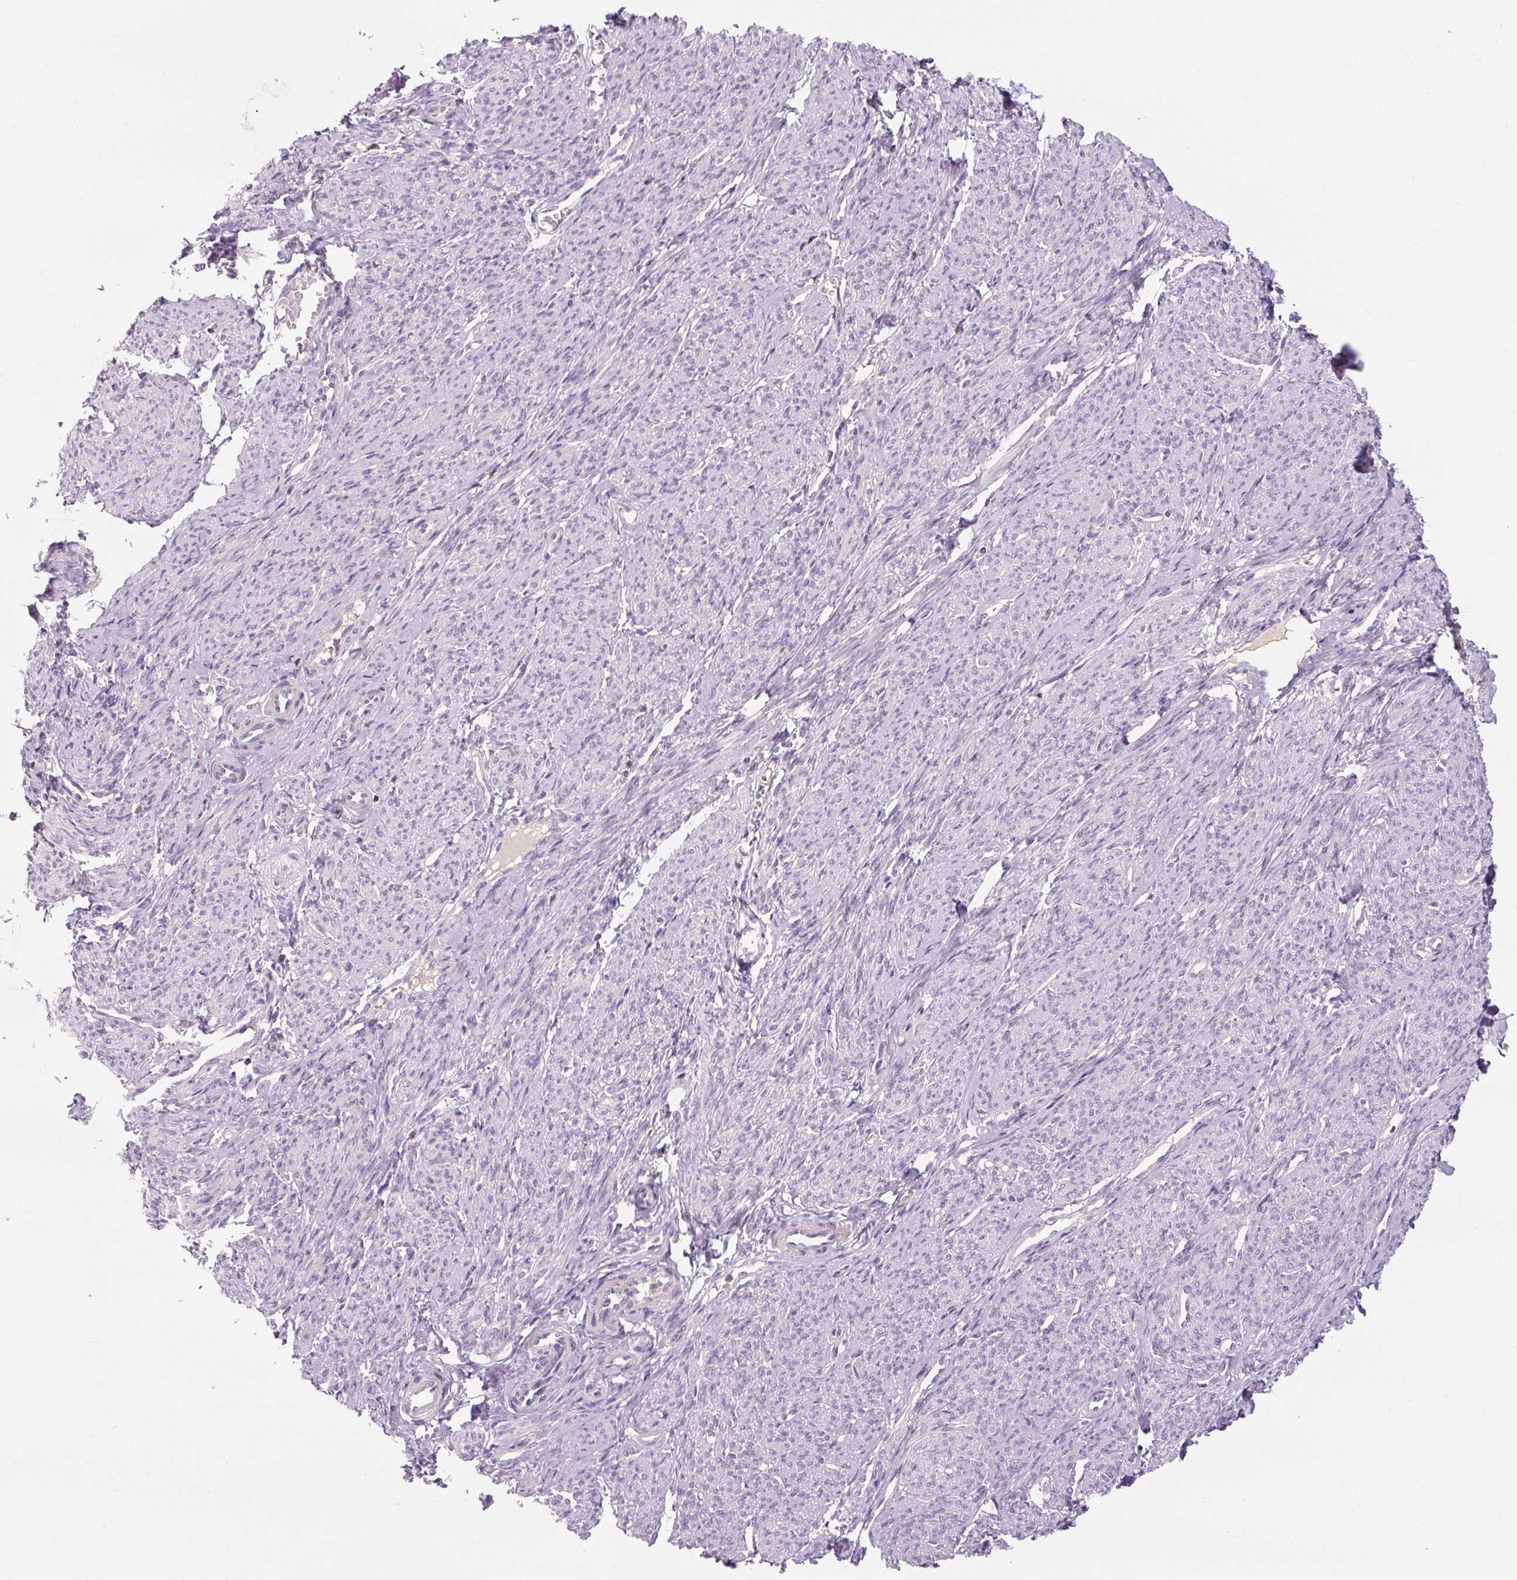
{"staining": {"intensity": "moderate", "quantity": "<25%", "location": "nuclear"}, "tissue": "smooth muscle", "cell_type": "Smooth muscle cells", "image_type": "normal", "snomed": [{"axis": "morphology", "description": "Normal tissue, NOS"}, {"axis": "topography", "description": "Smooth muscle"}], "caption": "Immunohistochemical staining of unremarkable smooth muscle reveals moderate nuclear protein expression in about <25% of smooth muscle cells. (DAB (3,3'-diaminobenzidine) IHC, brown staining for protein, blue staining for nuclei).", "gene": "TIGD2", "patient": {"sex": "female", "age": 65}}